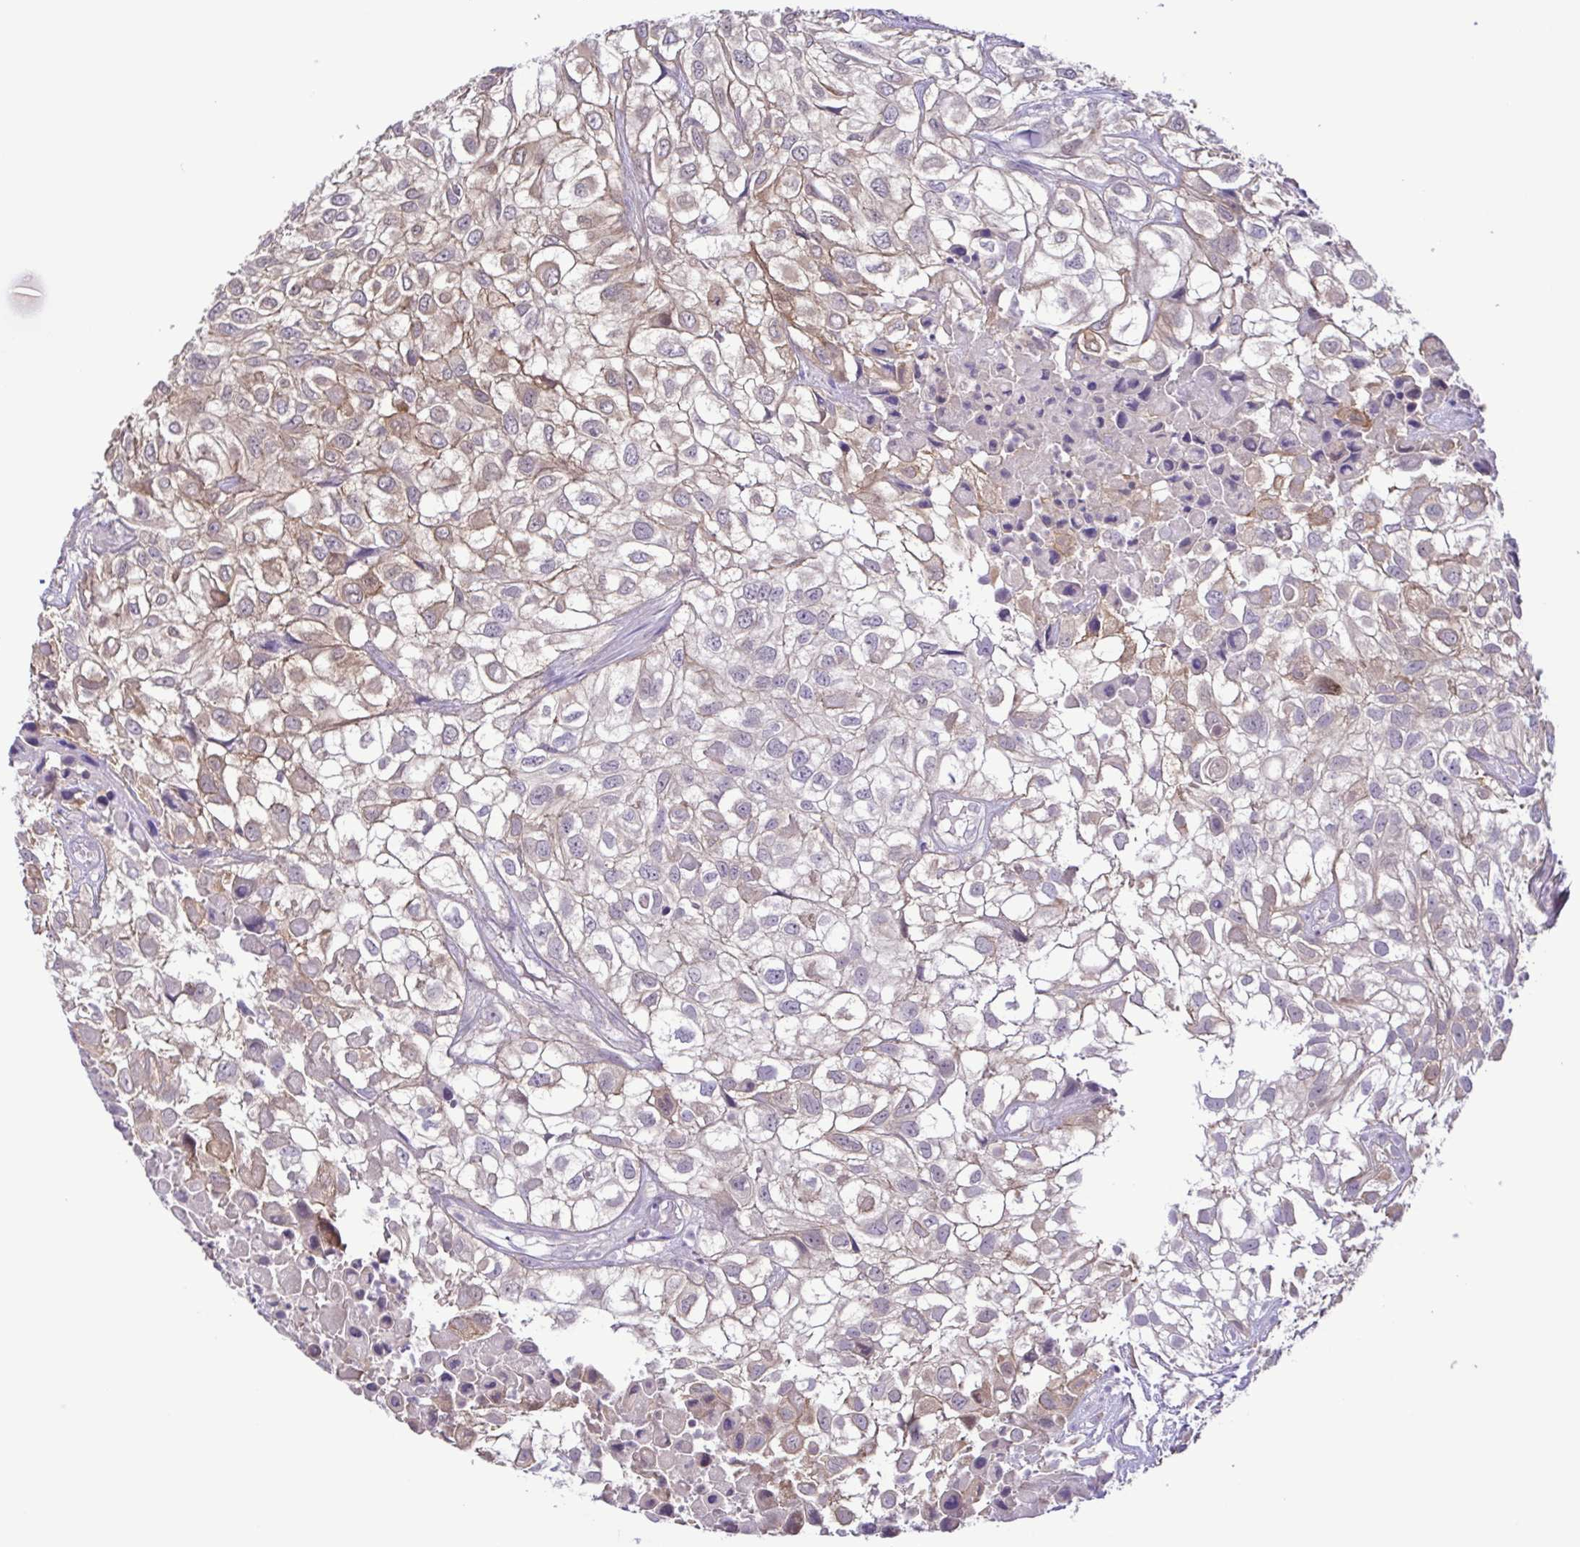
{"staining": {"intensity": "weak", "quantity": "25%-75%", "location": "cytoplasmic/membranous"}, "tissue": "urothelial cancer", "cell_type": "Tumor cells", "image_type": "cancer", "snomed": [{"axis": "morphology", "description": "Urothelial carcinoma, High grade"}, {"axis": "topography", "description": "Urinary bladder"}], "caption": "There is low levels of weak cytoplasmic/membranous positivity in tumor cells of urothelial cancer, as demonstrated by immunohistochemical staining (brown color).", "gene": "IL1RN", "patient": {"sex": "male", "age": 56}}